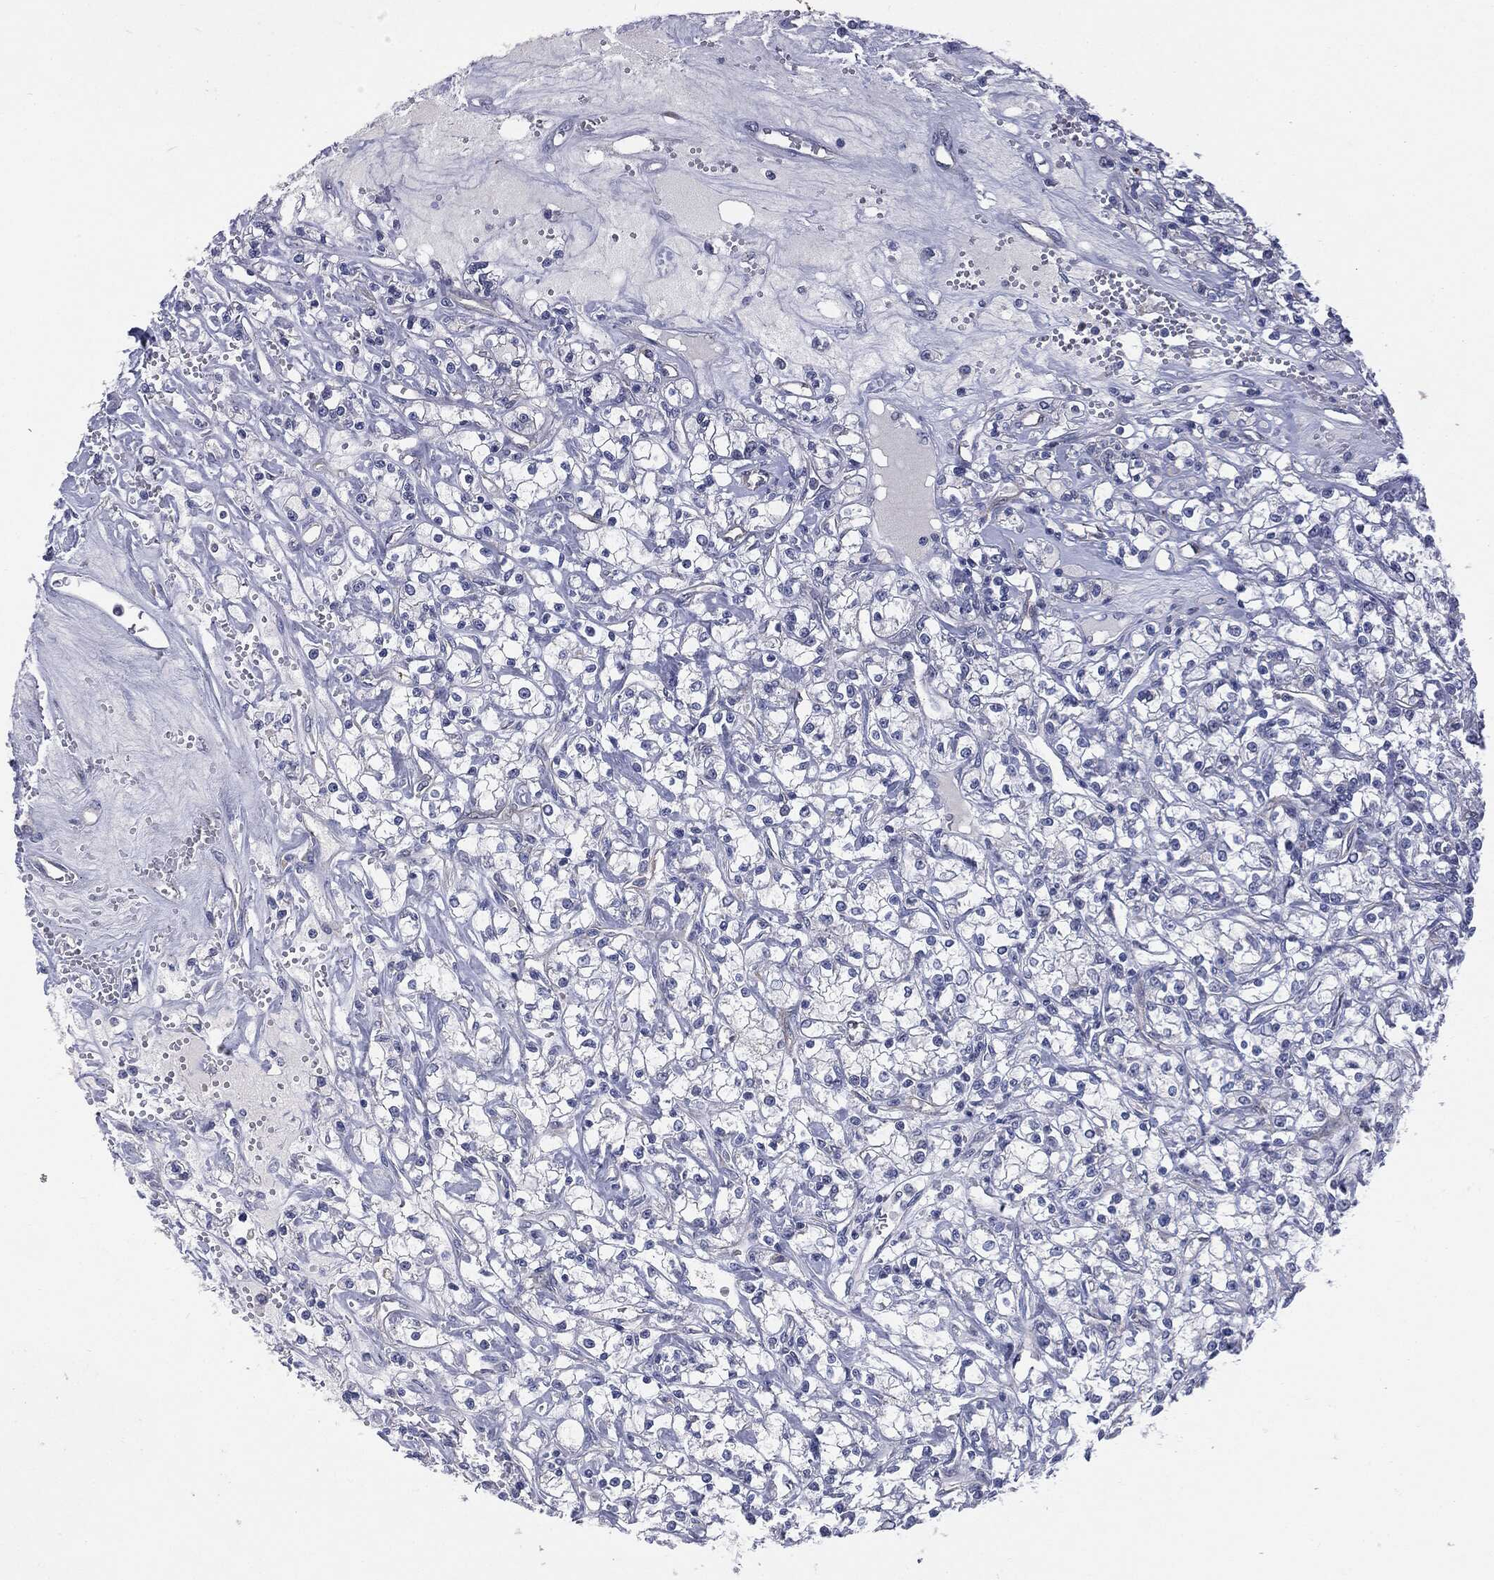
{"staining": {"intensity": "negative", "quantity": "none", "location": "none"}, "tissue": "renal cancer", "cell_type": "Tumor cells", "image_type": "cancer", "snomed": [{"axis": "morphology", "description": "Adenocarcinoma, NOS"}, {"axis": "topography", "description": "Kidney"}], "caption": "The image demonstrates no staining of tumor cells in adenocarcinoma (renal).", "gene": "KRT5", "patient": {"sex": "female", "age": 59}}